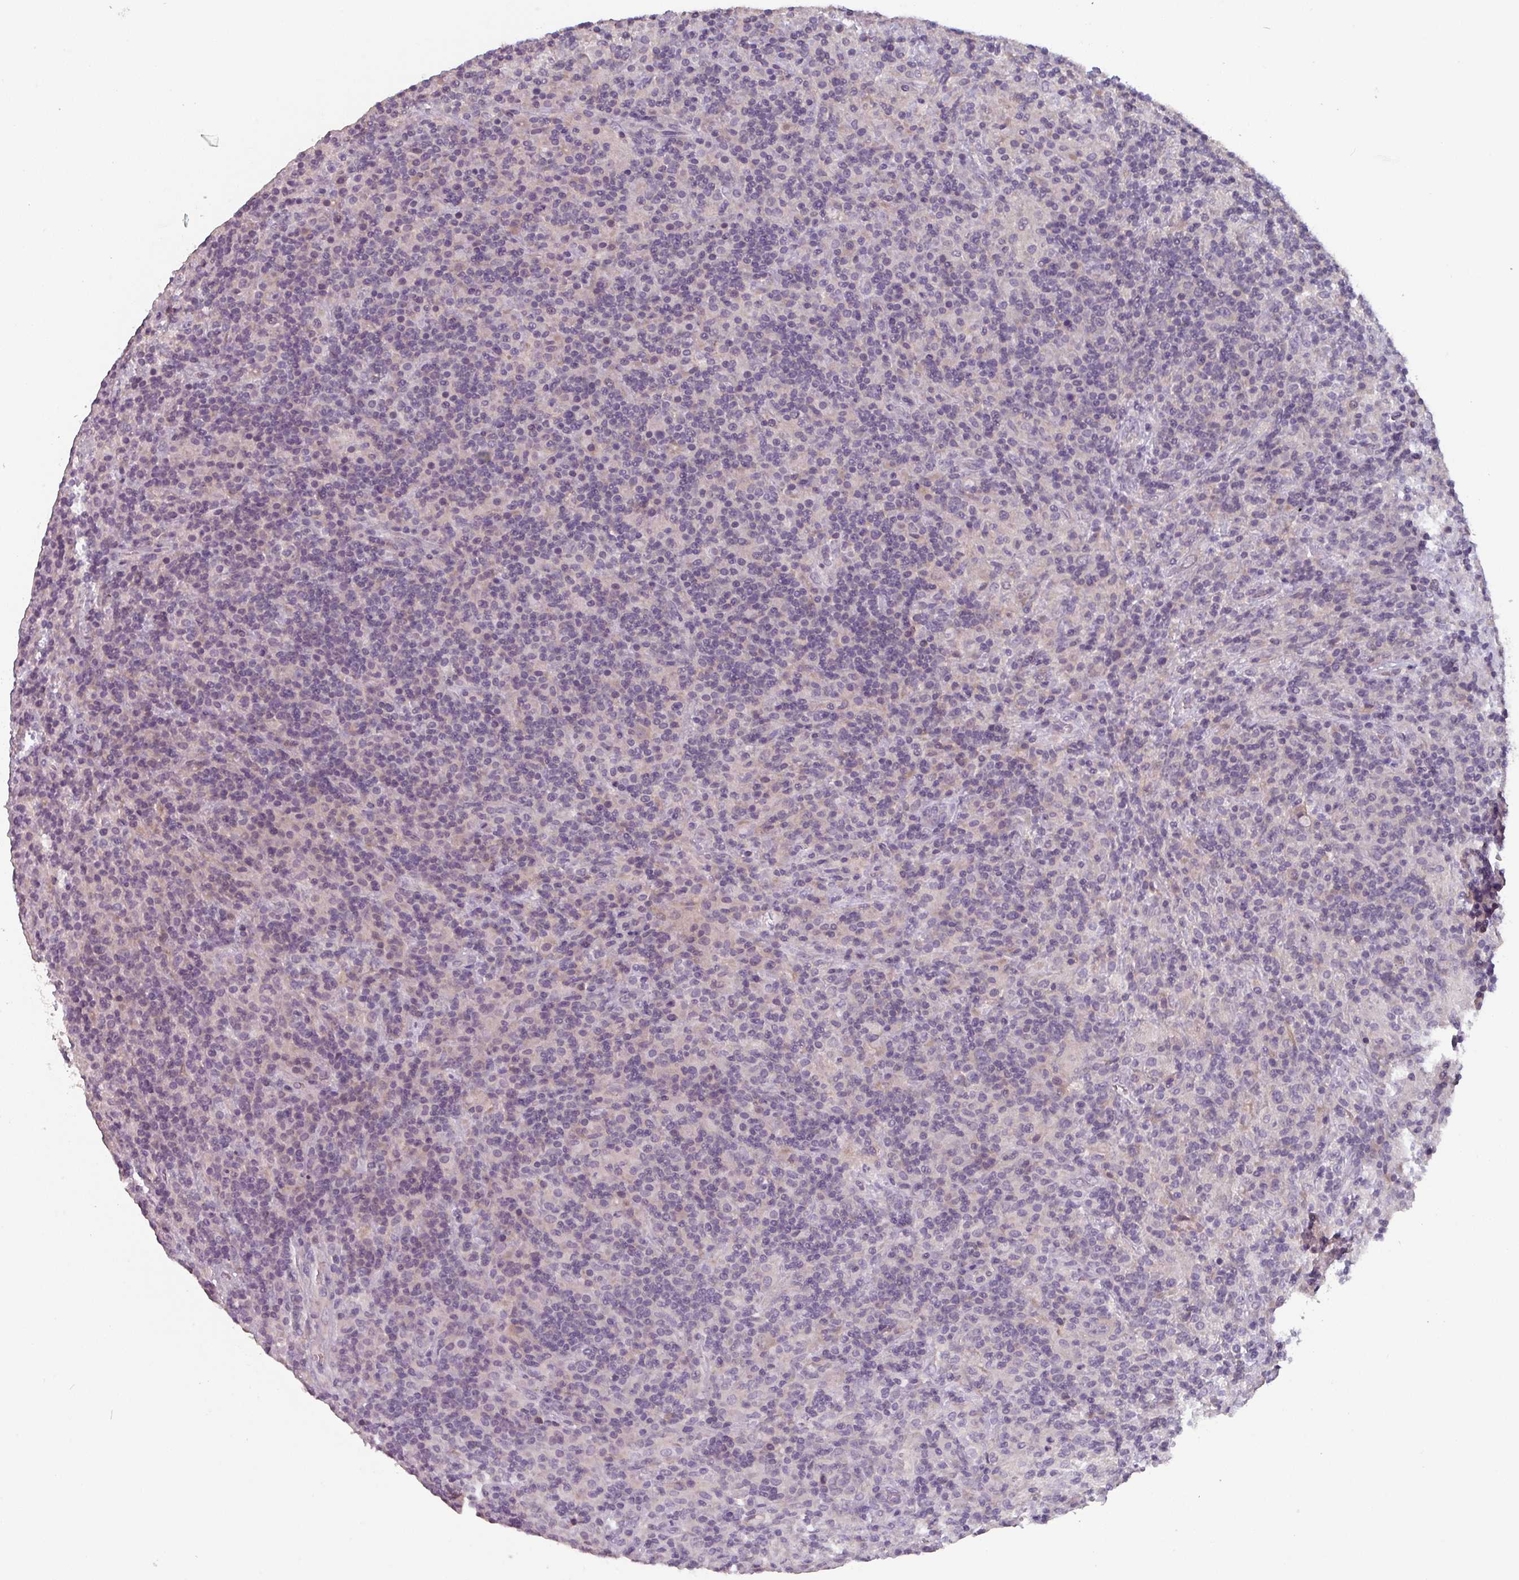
{"staining": {"intensity": "negative", "quantity": "none", "location": "none"}, "tissue": "lymphoma", "cell_type": "Tumor cells", "image_type": "cancer", "snomed": [{"axis": "morphology", "description": "Hodgkin's disease, NOS"}, {"axis": "topography", "description": "Lymph node"}], "caption": "A high-resolution image shows immunohistochemistry staining of lymphoma, which reveals no significant expression in tumor cells.", "gene": "PRAMEF8", "patient": {"sex": "male", "age": 70}}